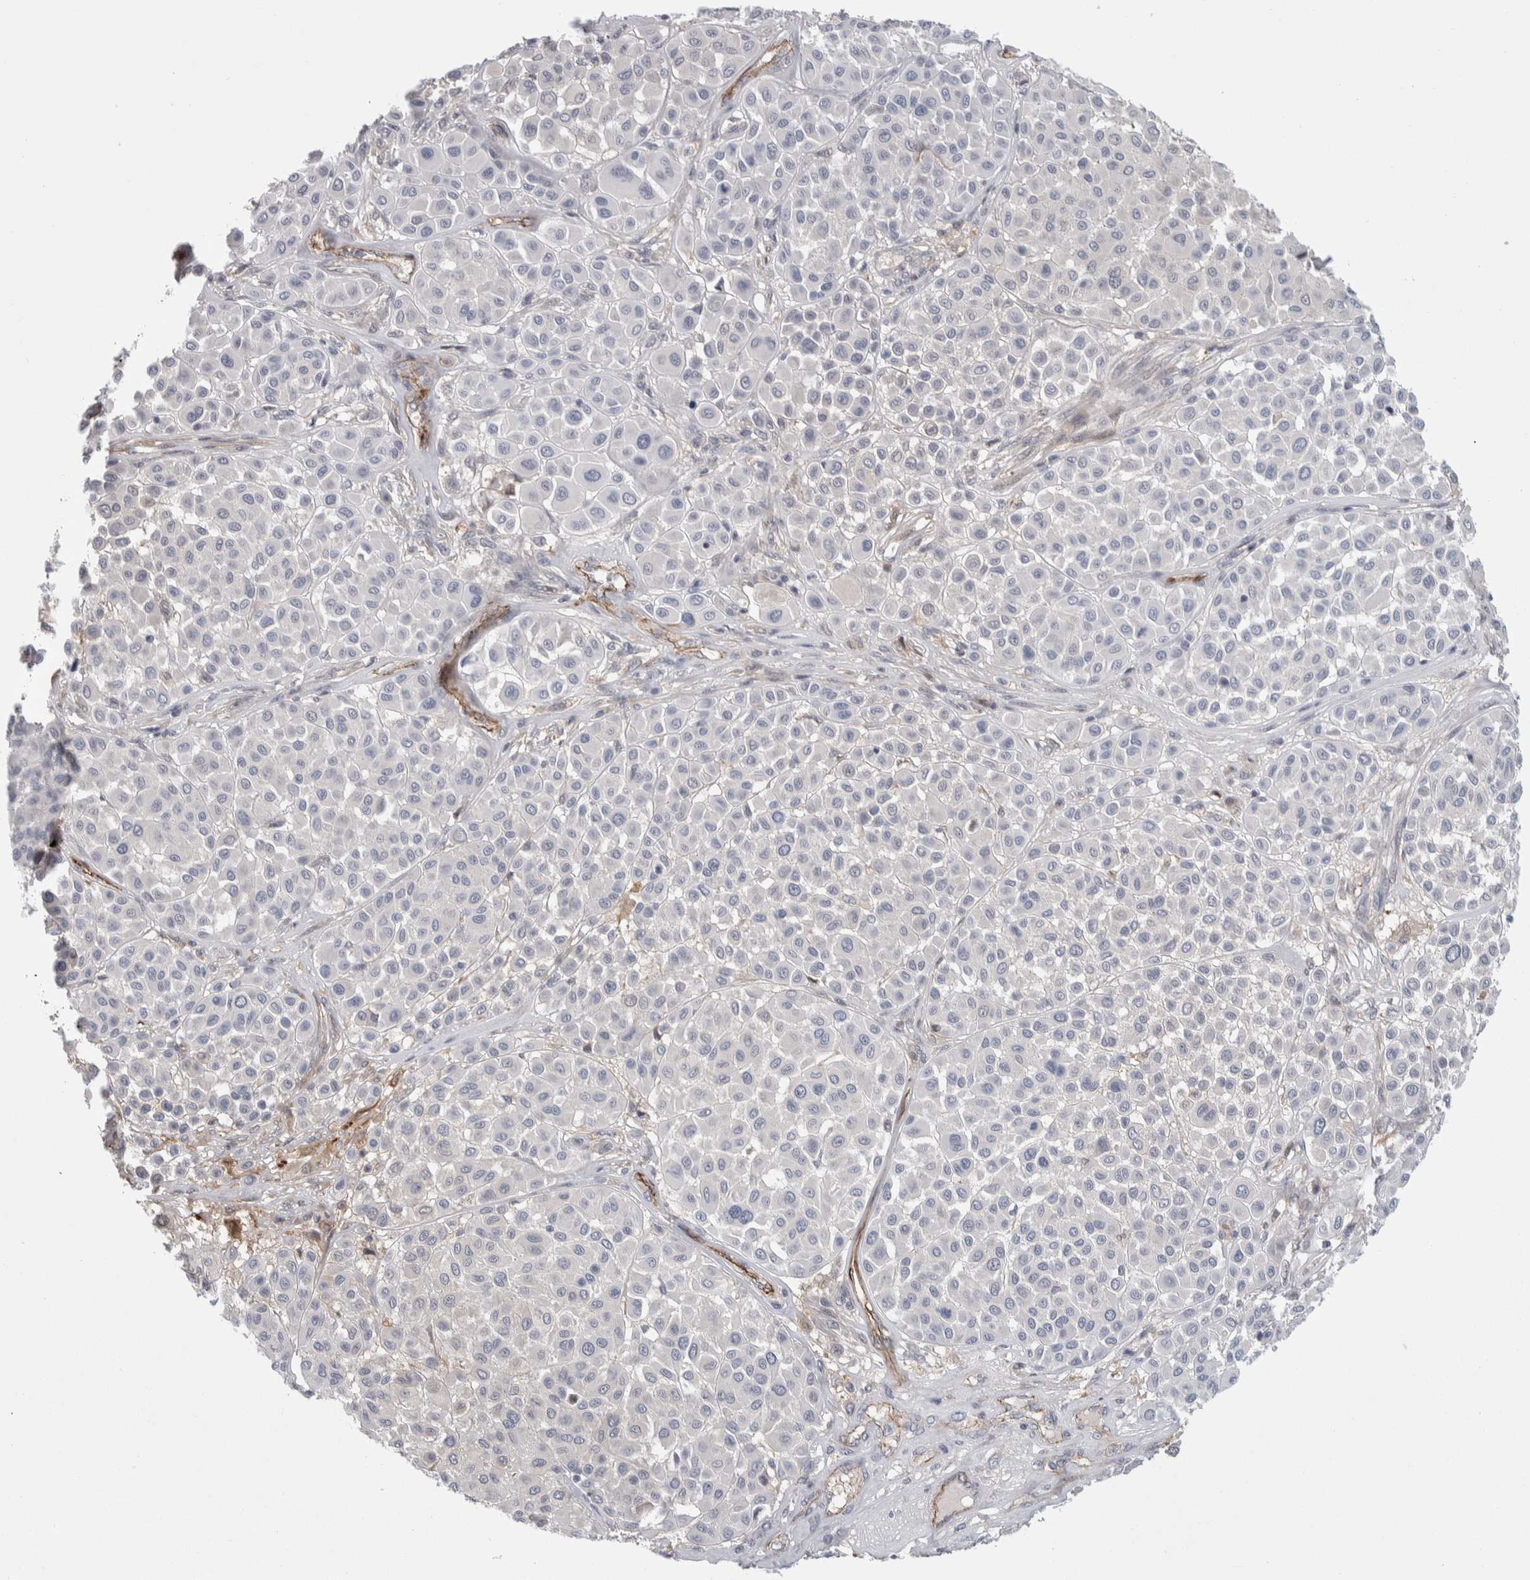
{"staining": {"intensity": "negative", "quantity": "none", "location": "none"}, "tissue": "melanoma", "cell_type": "Tumor cells", "image_type": "cancer", "snomed": [{"axis": "morphology", "description": "Malignant melanoma, Metastatic site"}, {"axis": "topography", "description": "Soft tissue"}], "caption": "Tumor cells show no significant positivity in melanoma. (DAB immunohistochemistry with hematoxylin counter stain).", "gene": "ZNF862", "patient": {"sex": "male", "age": 41}}